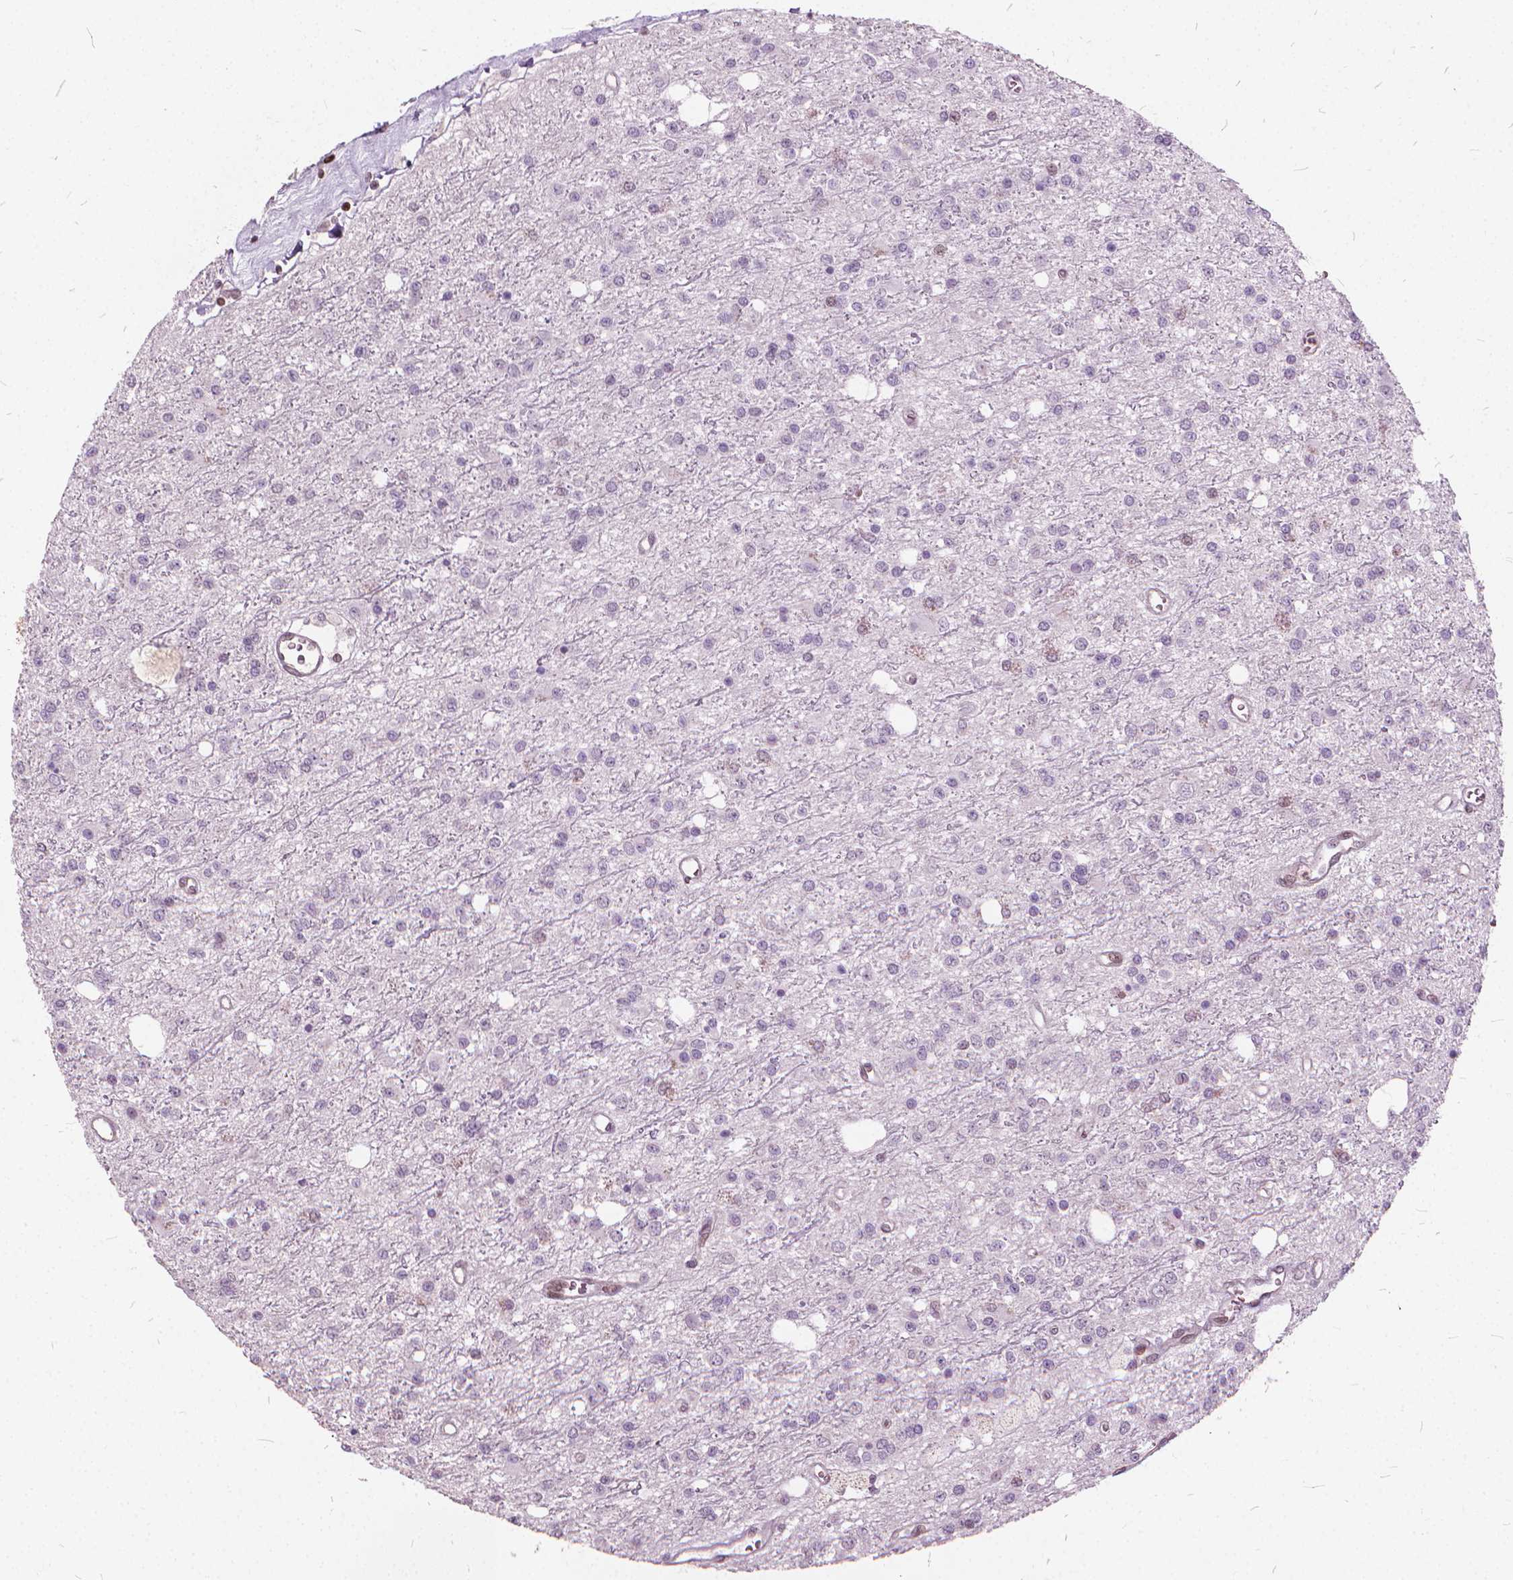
{"staining": {"intensity": "negative", "quantity": "none", "location": "none"}, "tissue": "glioma", "cell_type": "Tumor cells", "image_type": "cancer", "snomed": [{"axis": "morphology", "description": "Glioma, malignant, Low grade"}, {"axis": "topography", "description": "Brain"}], "caption": "Malignant low-grade glioma stained for a protein using immunohistochemistry (IHC) displays no expression tumor cells.", "gene": "STAT5B", "patient": {"sex": "female", "age": 45}}